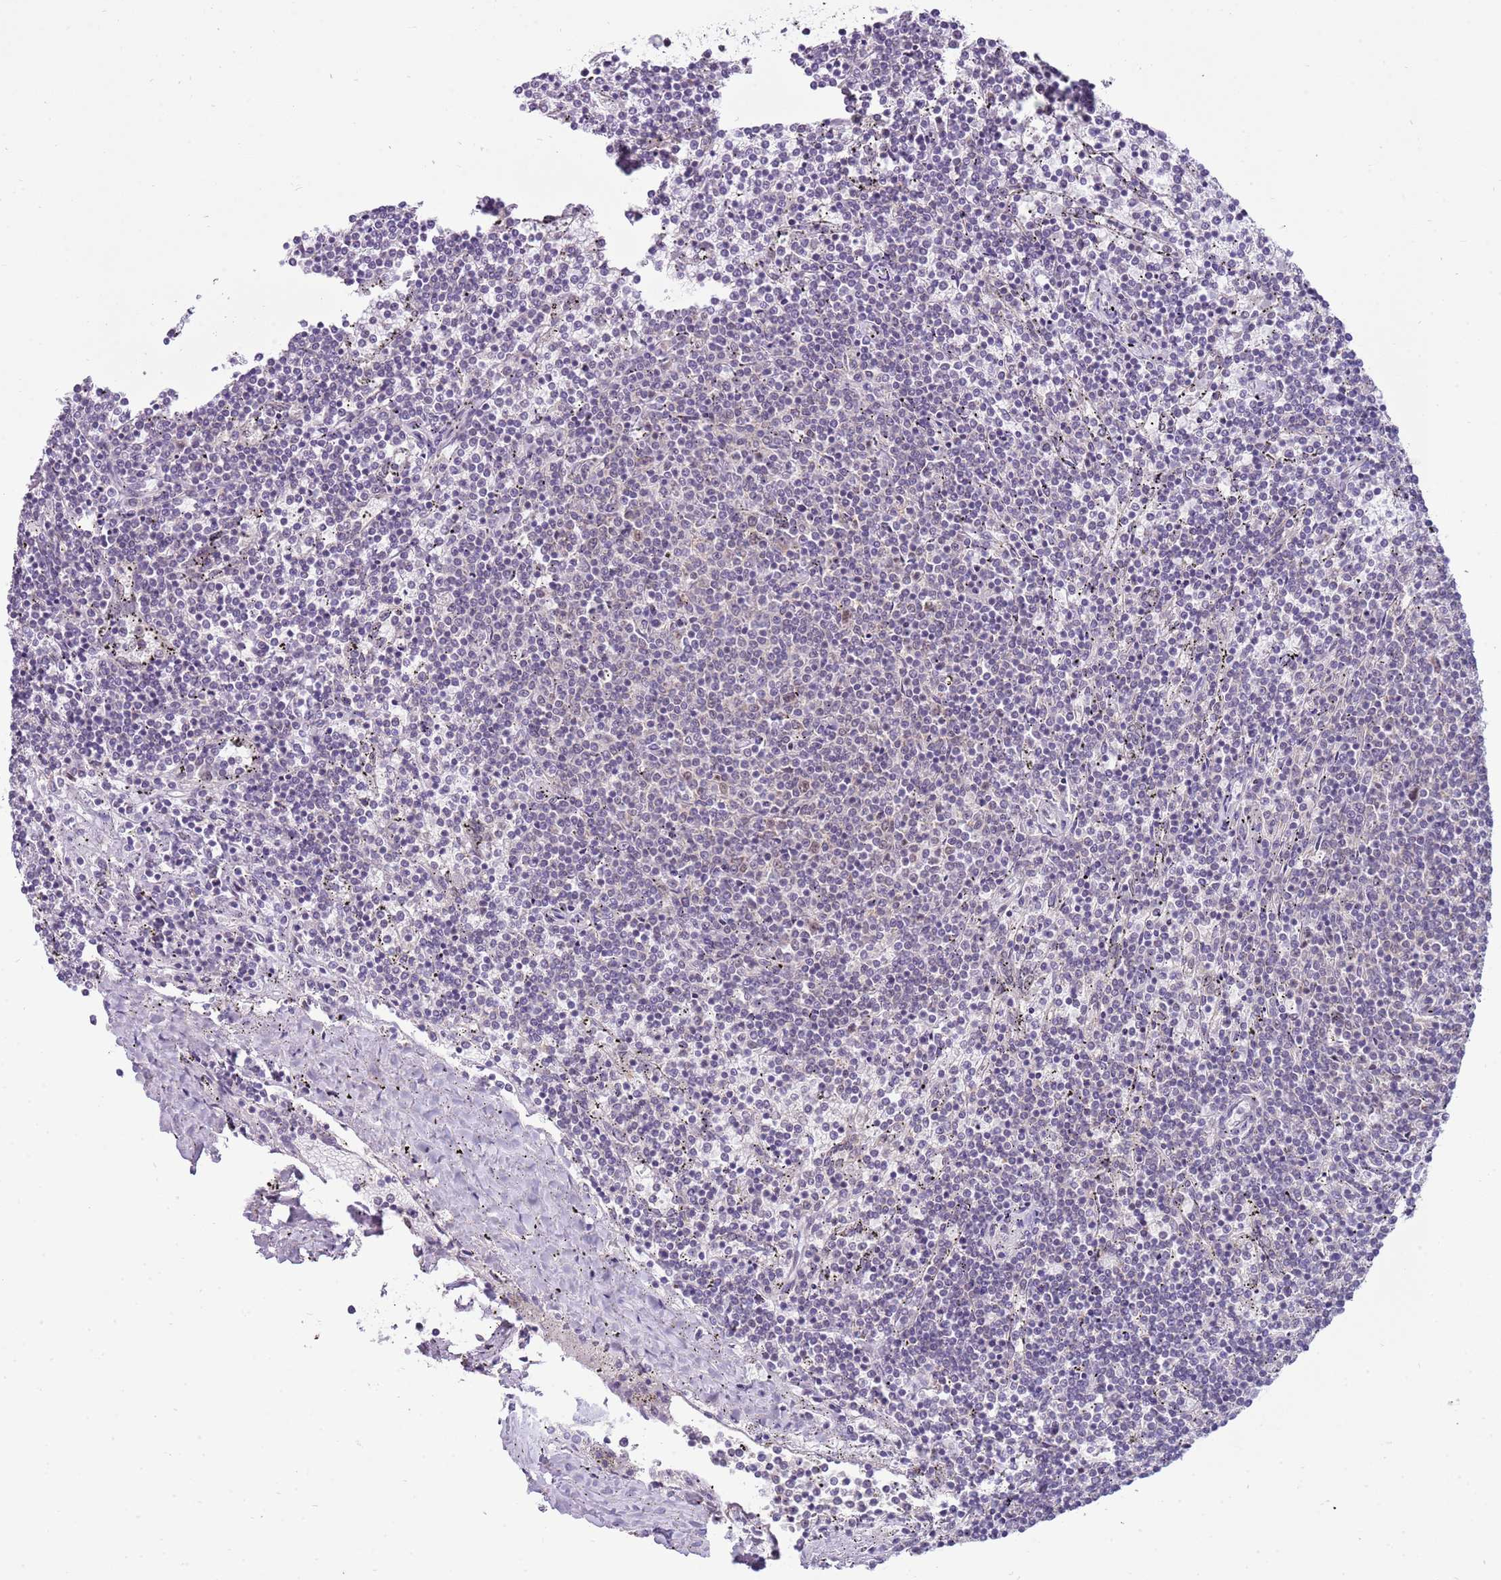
{"staining": {"intensity": "negative", "quantity": "none", "location": "none"}, "tissue": "lymphoma", "cell_type": "Tumor cells", "image_type": "cancer", "snomed": [{"axis": "morphology", "description": "Malignant lymphoma, non-Hodgkin's type, Low grade"}, {"axis": "topography", "description": "Spleen"}], "caption": "Immunohistochemistry histopathology image of neoplastic tissue: lymphoma stained with DAB (3,3'-diaminobenzidine) exhibits no significant protein expression in tumor cells. (Immunohistochemistry, brightfield microscopy, high magnification).", "gene": "FAM120C", "patient": {"sex": "female", "age": 50}}